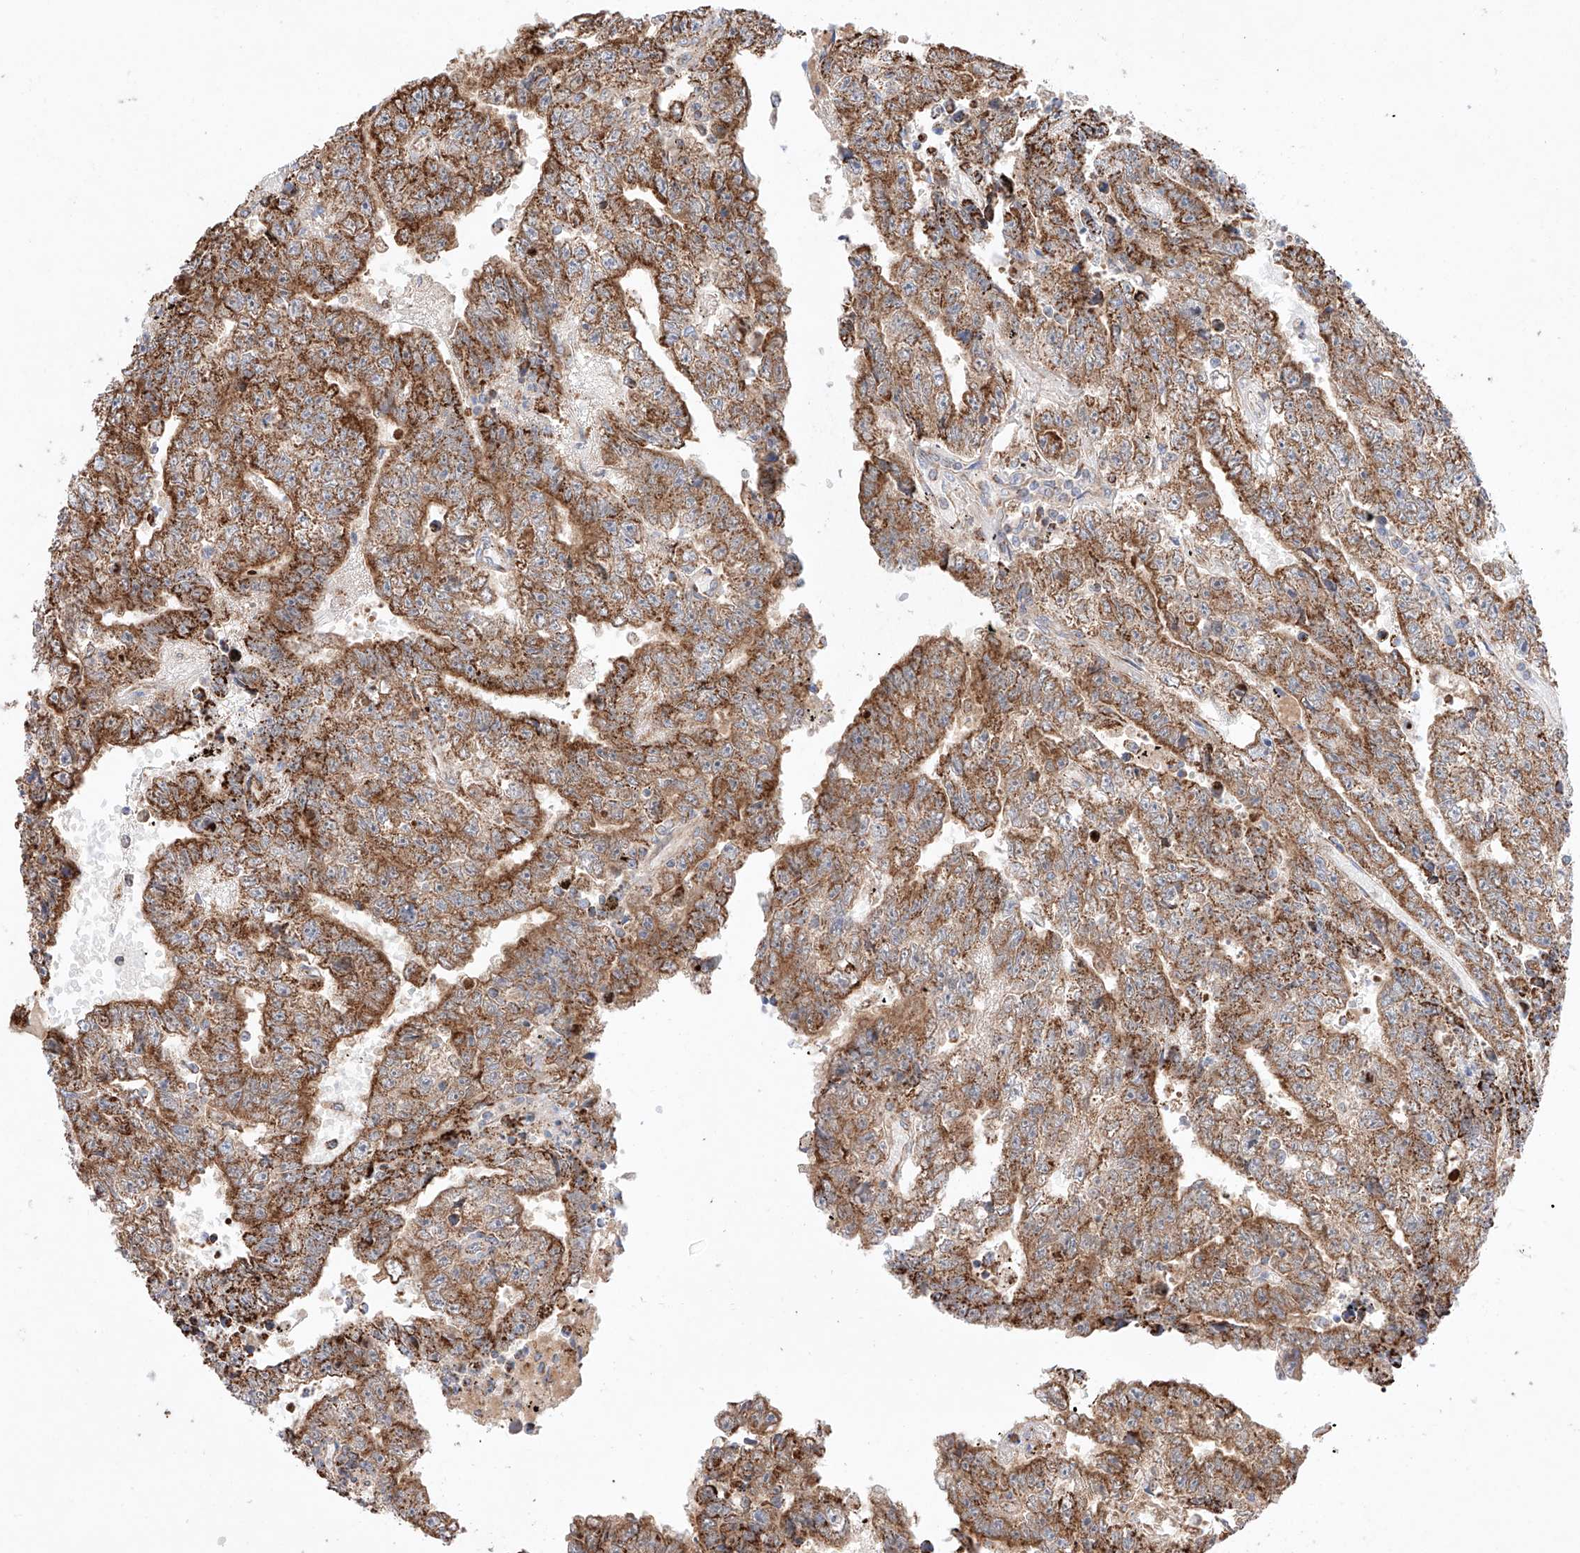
{"staining": {"intensity": "moderate", "quantity": ">75%", "location": "cytoplasmic/membranous"}, "tissue": "testis cancer", "cell_type": "Tumor cells", "image_type": "cancer", "snomed": [{"axis": "morphology", "description": "Carcinoma, Embryonal, NOS"}, {"axis": "topography", "description": "Testis"}], "caption": "Tumor cells exhibit medium levels of moderate cytoplasmic/membranous staining in about >75% of cells in testis embryonal carcinoma.", "gene": "KTI12", "patient": {"sex": "male", "age": 25}}